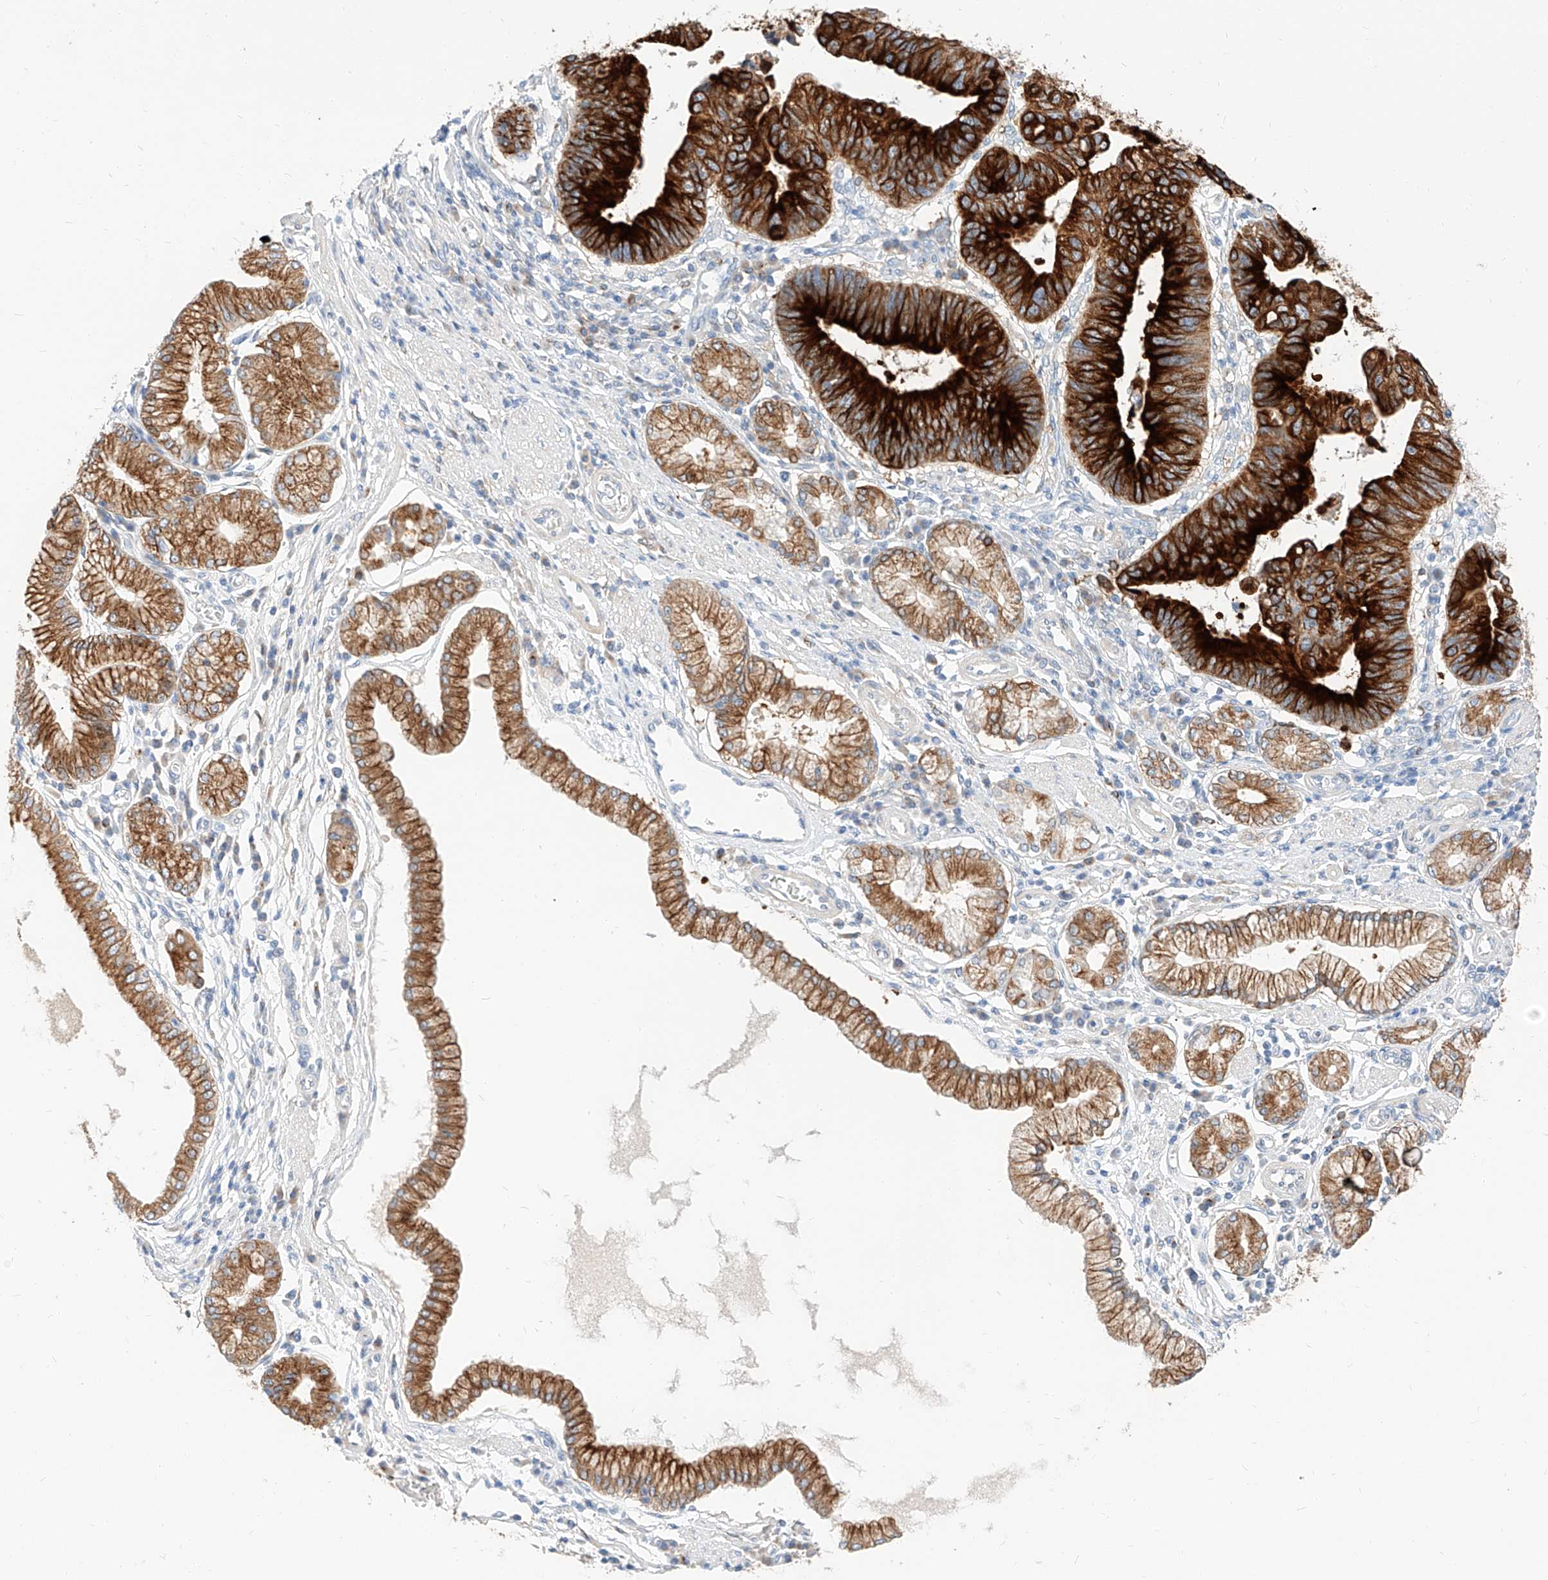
{"staining": {"intensity": "strong", "quantity": ">75%", "location": "cytoplasmic/membranous"}, "tissue": "stomach cancer", "cell_type": "Tumor cells", "image_type": "cancer", "snomed": [{"axis": "morphology", "description": "Adenocarcinoma, NOS"}, {"axis": "topography", "description": "Stomach"}], "caption": "A brown stain shows strong cytoplasmic/membranous staining of a protein in human stomach adenocarcinoma tumor cells.", "gene": "MAP7", "patient": {"sex": "male", "age": 59}}